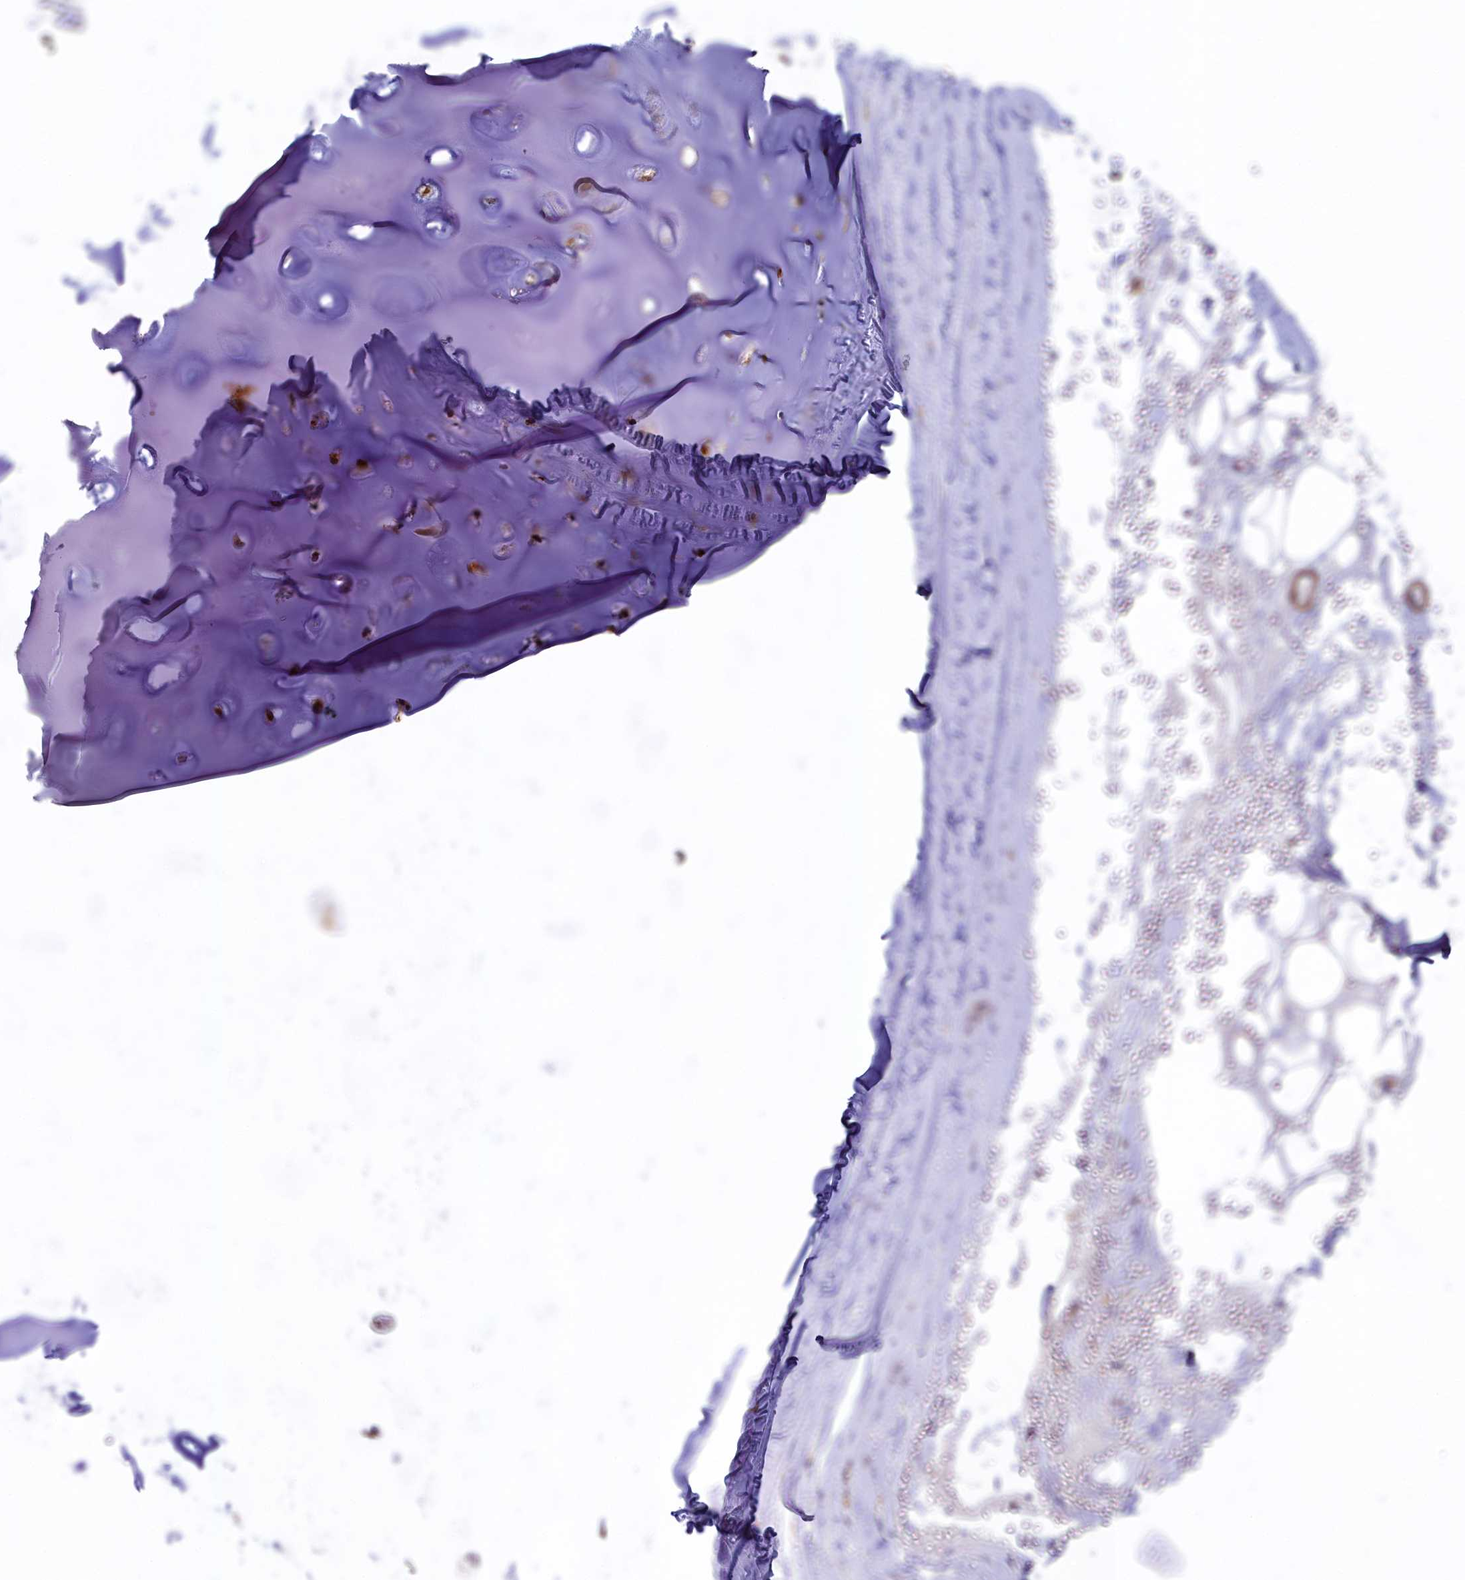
{"staining": {"intensity": "negative", "quantity": "none", "location": "none"}, "tissue": "adipose tissue", "cell_type": "Adipocytes", "image_type": "normal", "snomed": [{"axis": "morphology", "description": "Normal tissue, NOS"}, {"axis": "topography", "description": "Cartilage tissue"}], "caption": "Micrograph shows no protein staining in adipocytes of unremarkable adipose tissue. (Immunohistochemistry (ihc), brightfield microscopy, high magnification).", "gene": "BET1L", "patient": {"sex": "female", "age": 63}}